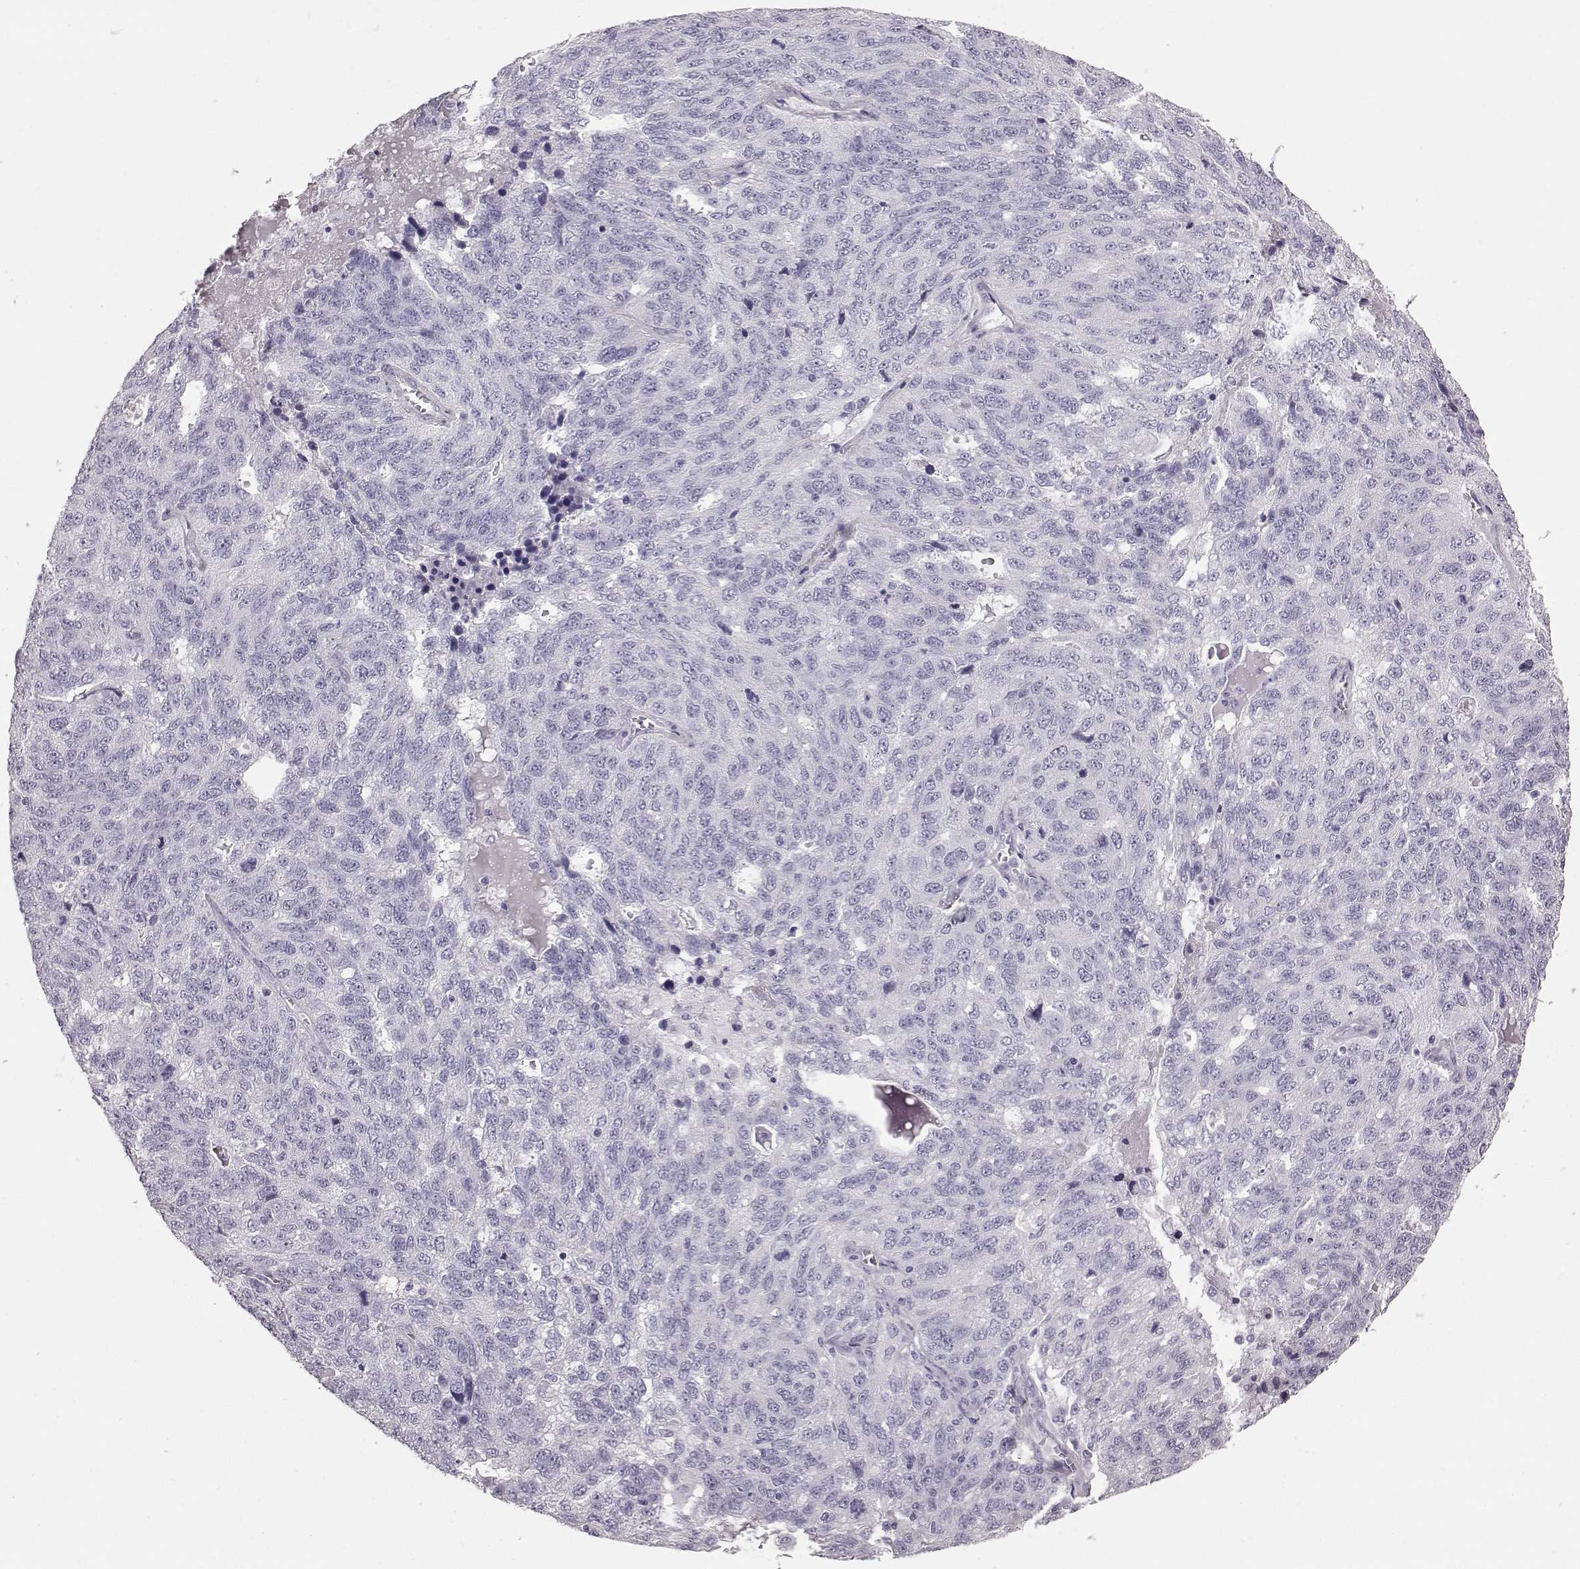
{"staining": {"intensity": "negative", "quantity": "none", "location": "none"}, "tissue": "ovarian cancer", "cell_type": "Tumor cells", "image_type": "cancer", "snomed": [{"axis": "morphology", "description": "Cystadenocarcinoma, serous, NOS"}, {"axis": "topography", "description": "Ovary"}], "caption": "There is no significant staining in tumor cells of ovarian cancer (serous cystadenocarcinoma).", "gene": "FUT4", "patient": {"sex": "female", "age": 71}}